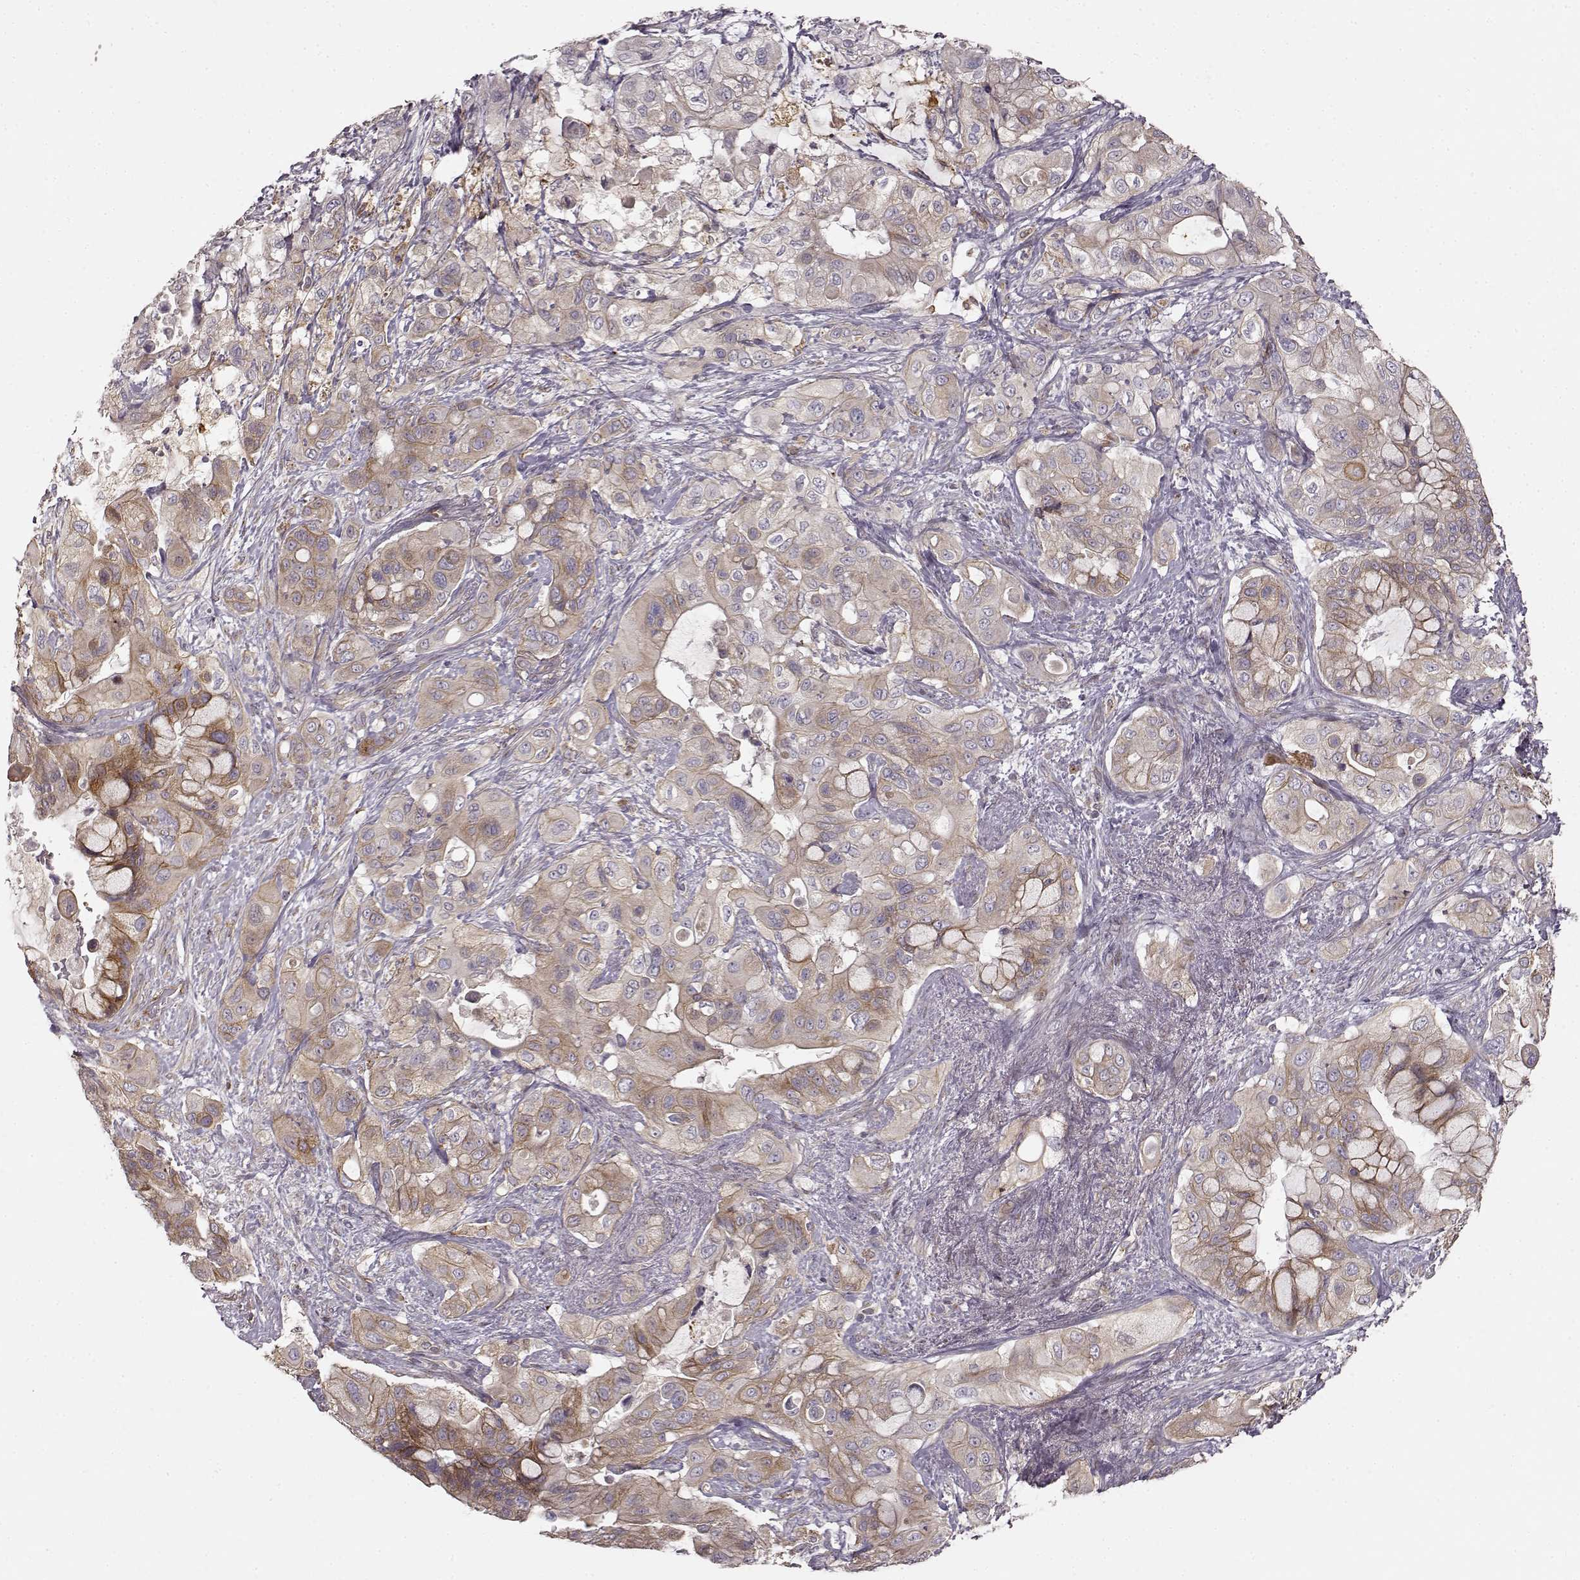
{"staining": {"intensity": "moderate", "quantity": ">75%", "location": "cytoplasmic/membranous"}, "tissue": "pancreatic cancer", "cell_type": "Tumor cells", "image_type": "cancer", "snomed": [{"axis": "morphology", "description": "Adenocarcinoma, NOS"}, {"axis": "topography", "description": "Pancreas"}], "caption": "This image shows pancreatic adenocarcinoma stained with immunohistochemistry to label a protein in brown. The cytoplasmic/membranous of tumor cells show moderate positivity for the protein. Nuclei are counter-stained blue.", "gene": "MTR", "patient": {"sex": "male", "age": 71}}